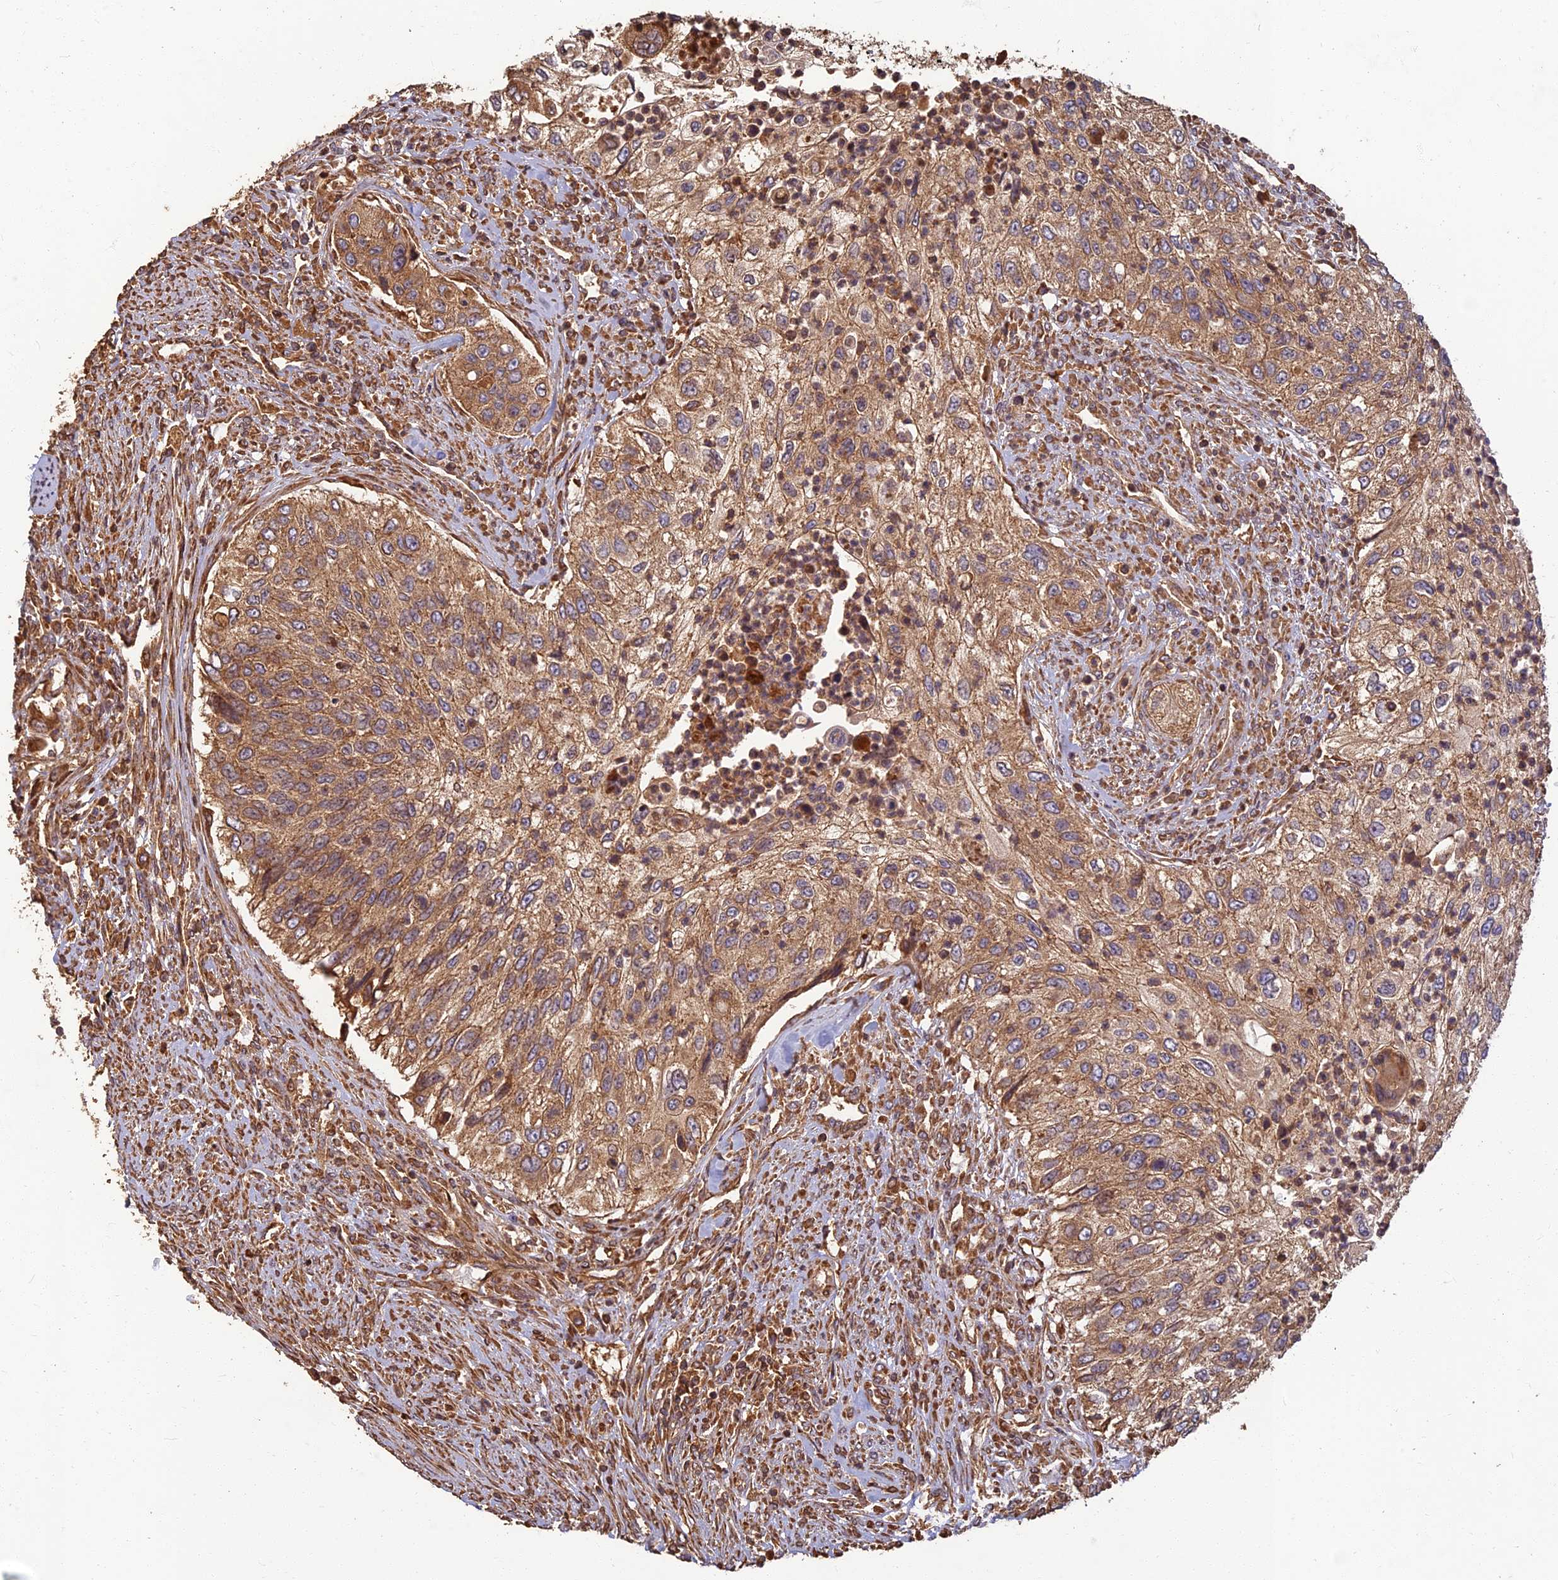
{"staining": {"intensity": "moderate", "quantity": ">75%", "location": "cytoplasmic/membranous"}, "tissue": "urothelial cancer", "cell_type": "Tumor cells", "image_type": "cancer", "snomed": [{"axis": "morphology", "description": "Urothelial carcinoma, High grade"}, {"axis": "topography", "description": "Urinary bladder"}], "caption": "High-grade urothelial carcinoma stained for a protein shows moderate cytoplasmic/membranous positivity in tumor cells.", "gene": "CORO1C", "patient": {"sex": "female", "age": 60}}